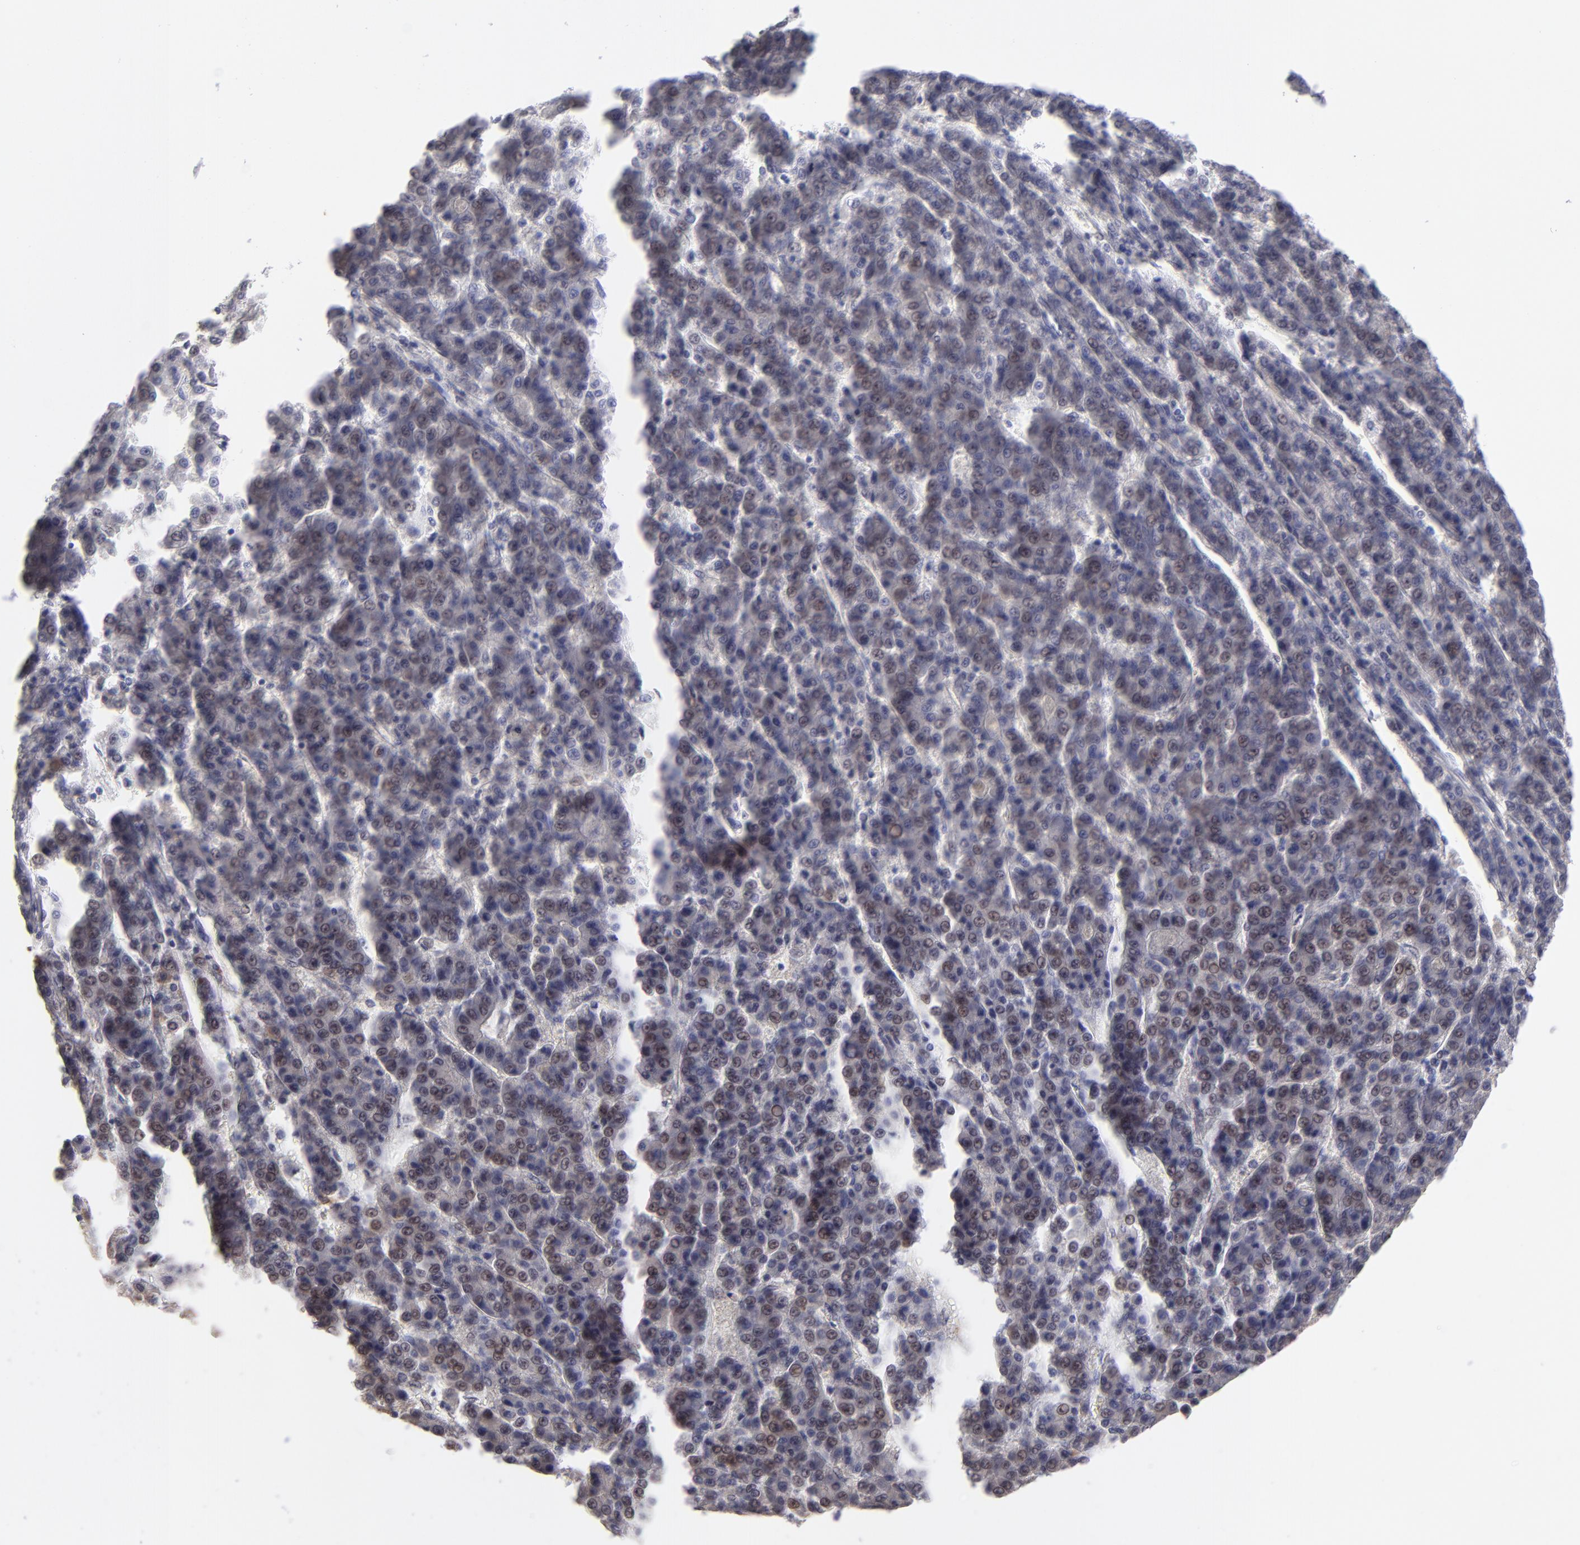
{"staining": {"intensity": "negative", "quantity": "none", "location": "none"}, "tissue": "liver cancer", "cell_type": "Tumor cells", "image_type": "cancer", "snomed": [{"axis": "morphology", "description": "Carcinoma, Hepatocellular, NOS"}, {"axis": "topography", "description": "Liver"}], "caption": "Immunohistochemistry photomicrograph of neoplastic tissue: human liver cancer stained with DAB exhibits no significant protein staining in tumor cells.", "gene": "ALDOB", "patient": {"sex": "male", "age": 70}}